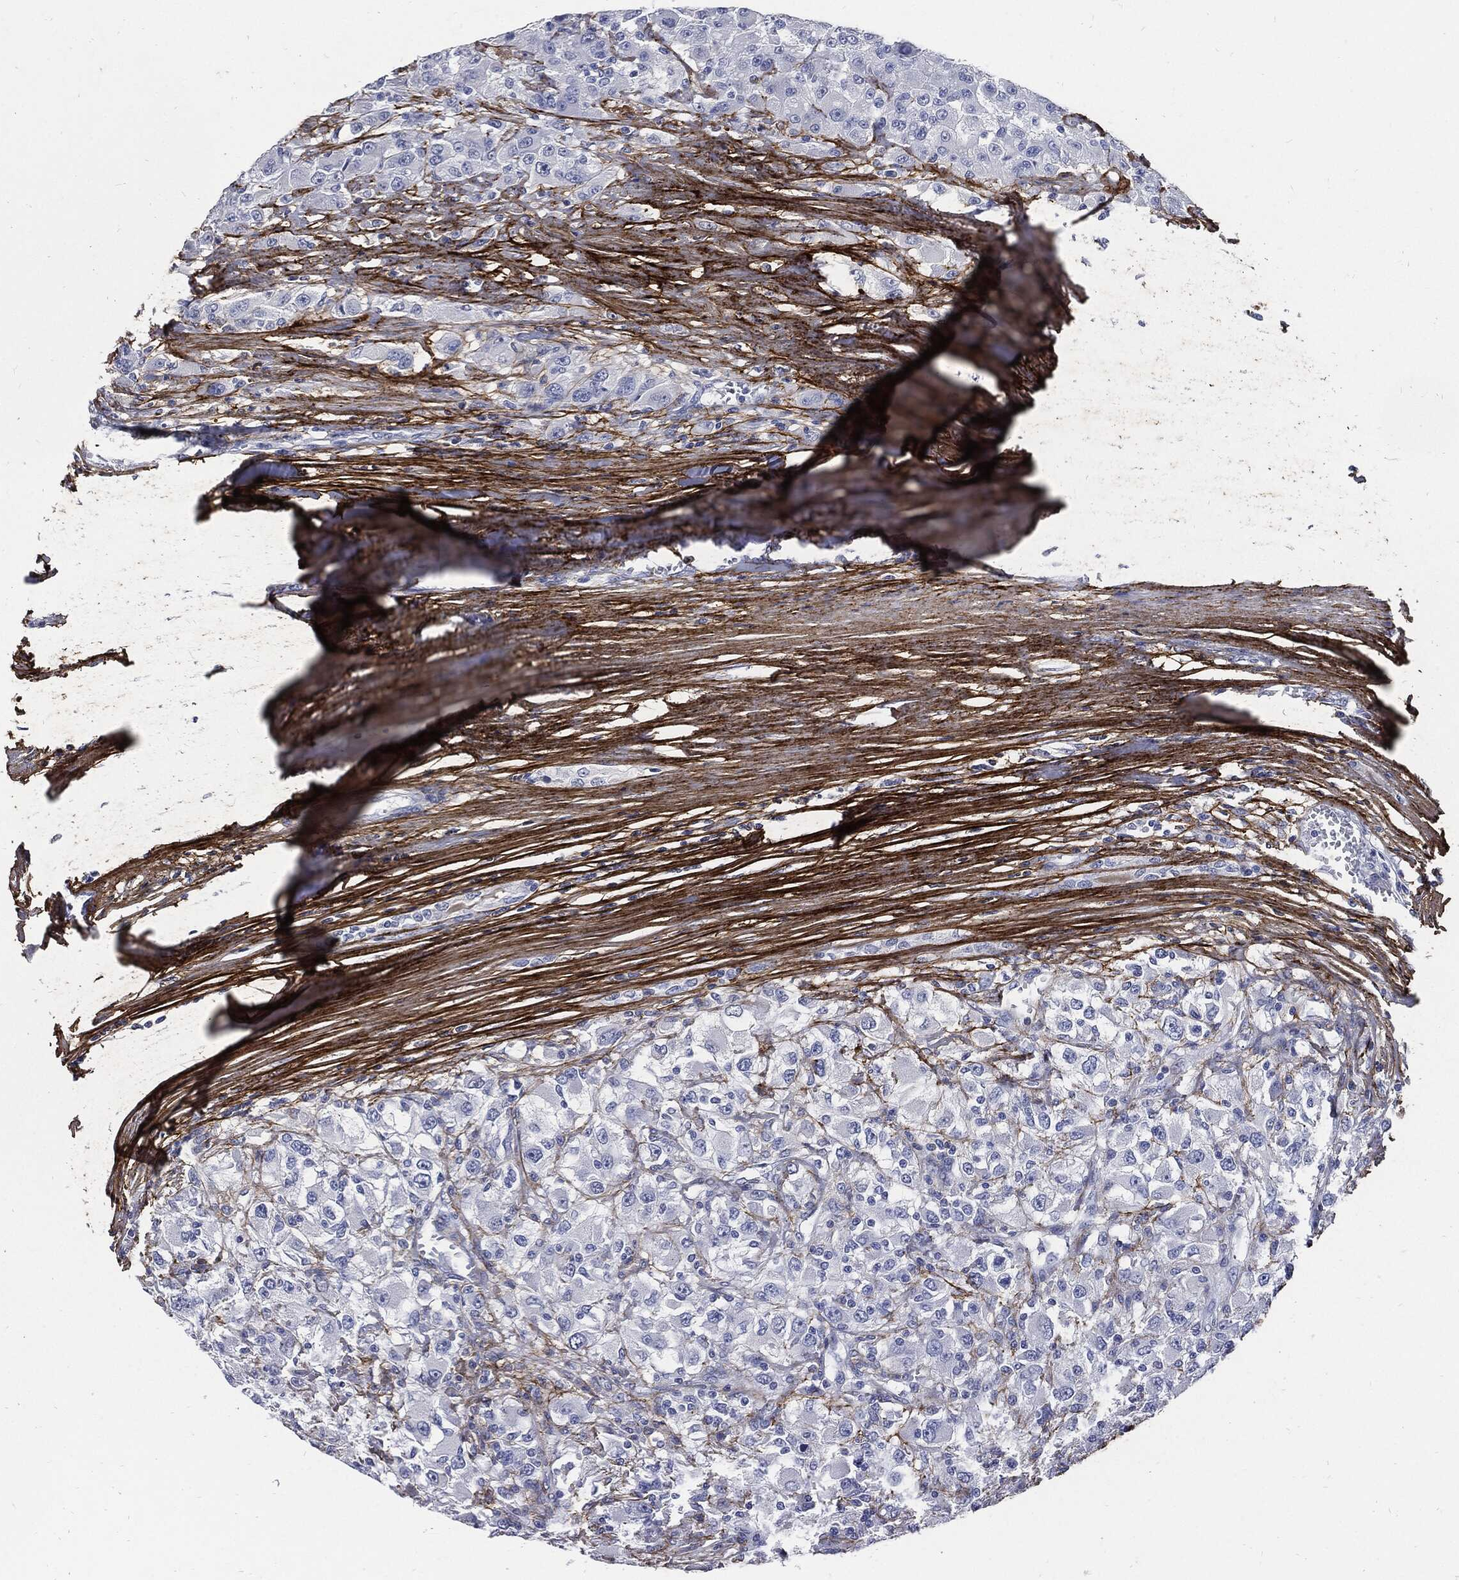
{"staining": {"intensity": "negative", "quantity": "none", "location": "none"}, "tissue": "renal cancer", "cell_type": "Tumor cells", "image_type": "cancer", "snomed": [{"axis": "morphology", "description": "Adenocarcinoma, NOS"}, {"axis": "topography", "description": "Kidney"}], "caption": "Tumor cells show no significant protein positivity in renal cancer (adenocarcinoma). (DAB immunohistochemistry visualized using brightfield microscopy, high magnification).", "gene": "FBN1", "patient": {"sex": "female", "age": 67}}